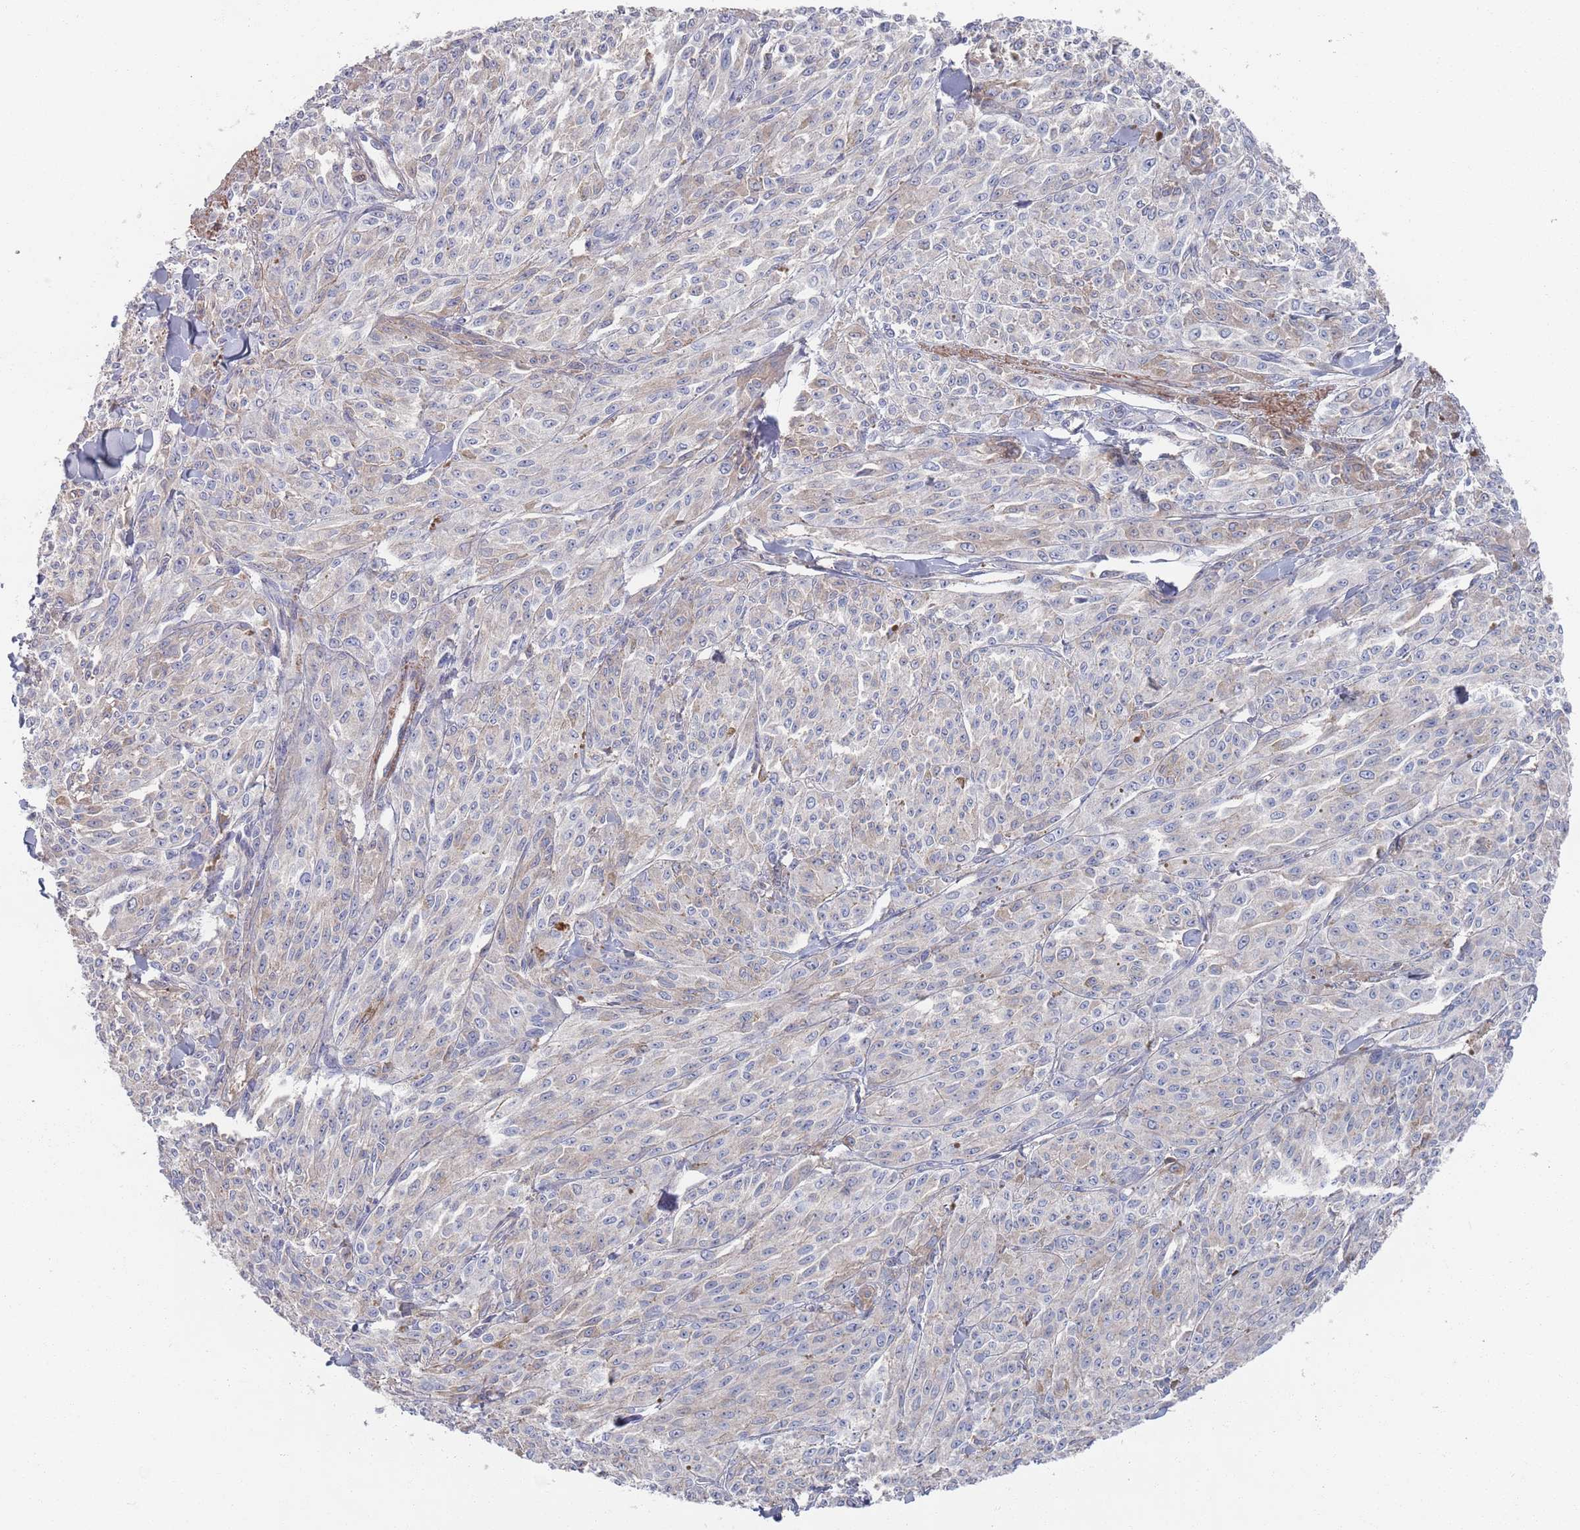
{"staining": {"intensity": "negative", "quantity": "none", "location": "none"}, "tissue": "melanoma", "cell_type": "Tumor cells", "image_type": "cancer", "snomed": [{"axis": "morphology", "description": "Malignant melanoma, NOS"}, {"axis": "topography", "description": "Skin"}], "caption": "Photomicrograph shows no significant protein staining in tumor cells of malignant melanoma.", "gene": "PLEKHA4", "patient": {"sex": "female", "age": 52}}